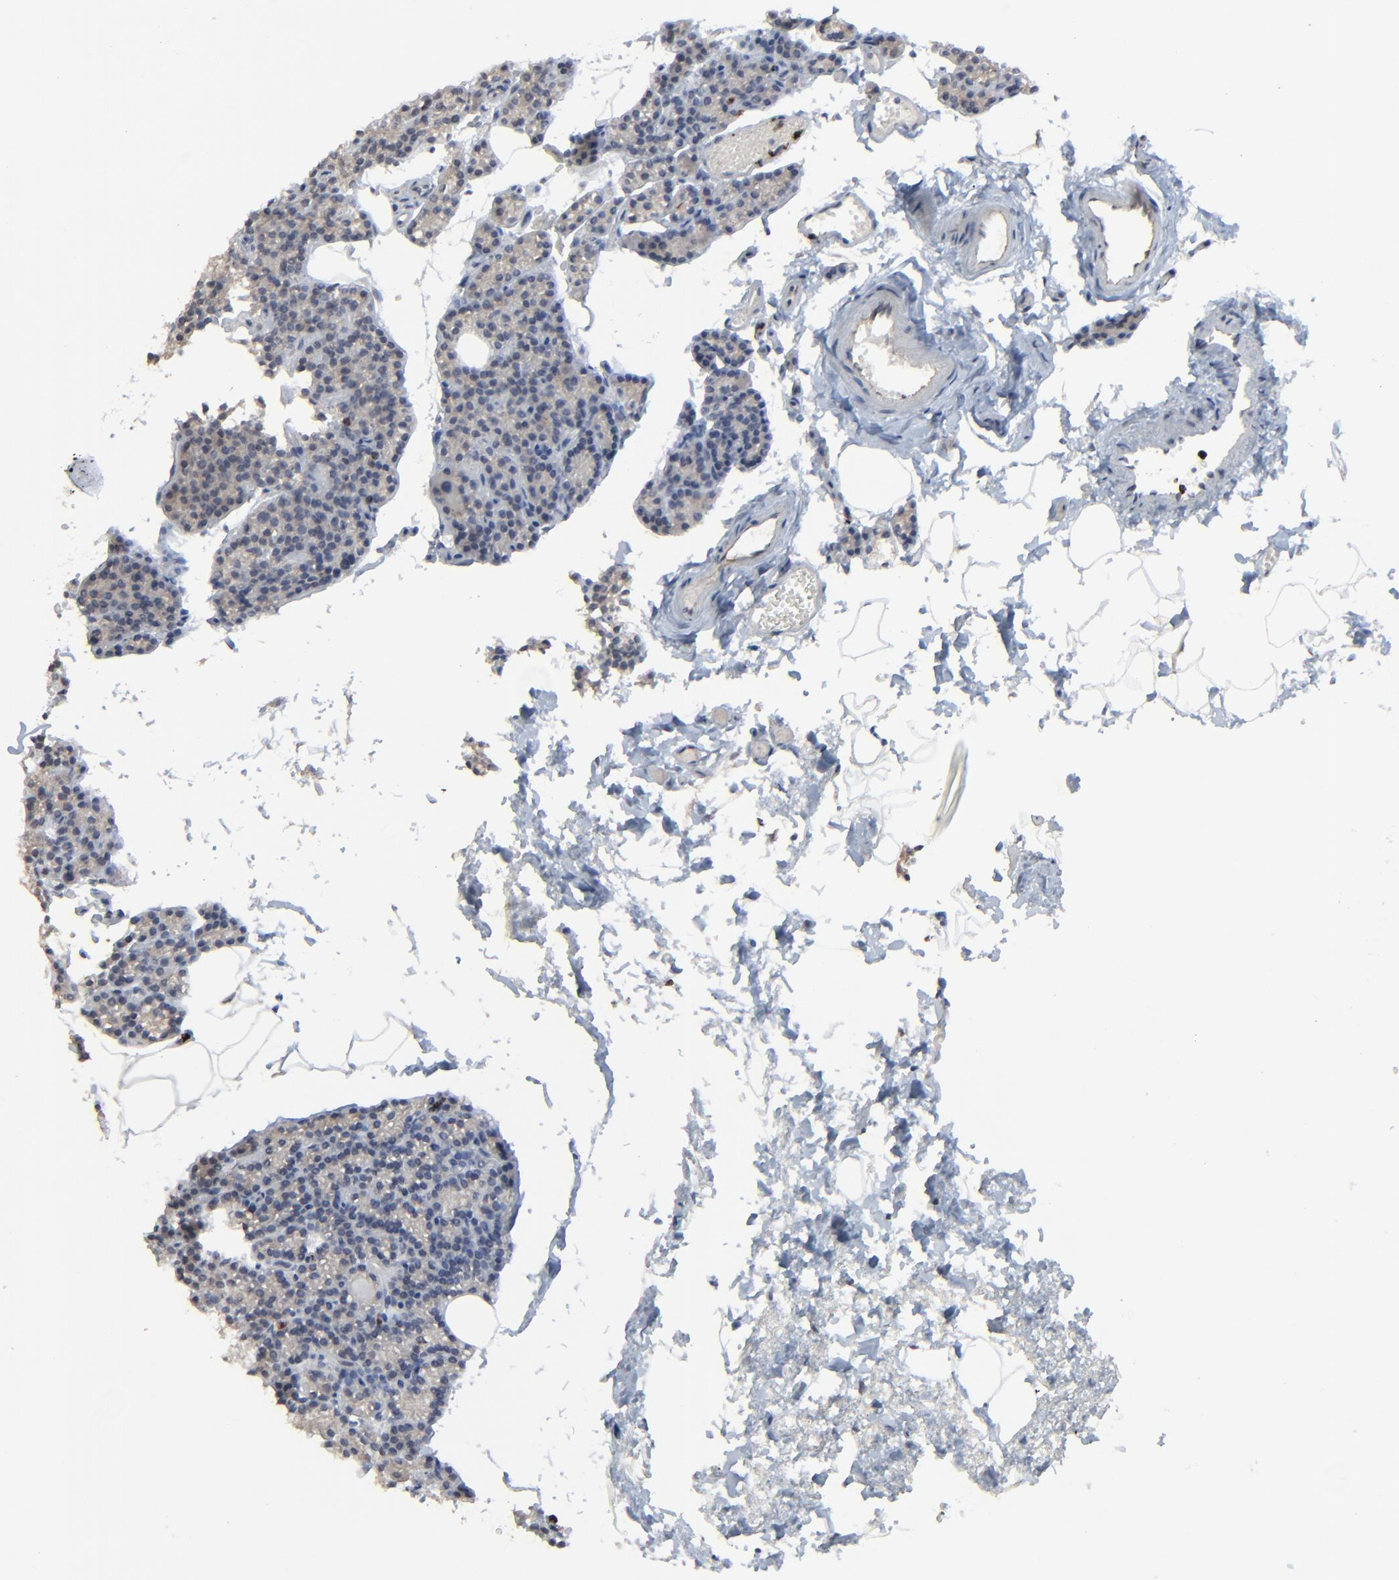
{"staining": {"intensity": "weak", "quantity": ">75%", "location": "cytoplasmic/membranous"}, "tissue": "parathyroid gland", "cell_type": "Glandular cells", "image_type": "normal", "snomed": [{"axis": "morphology", "description": "Normal tissue, NOS"}, {"axis": "topography", "description": "Parathyroid gland"}], "caption": "Immunohistochemical staining of normal parathyroid gland displays >75% levels of weak cytoplasmic/membranous protein expression in approximately >75% of glandular cells. The staining was performed using DAB (3,3'-diaminobenzidine), with brown indicating positive protein expression. Nuclei are stained blue with hematoxylin.", "gene": "BIRC3", "patient": {"sex": "female", "age": 60}}